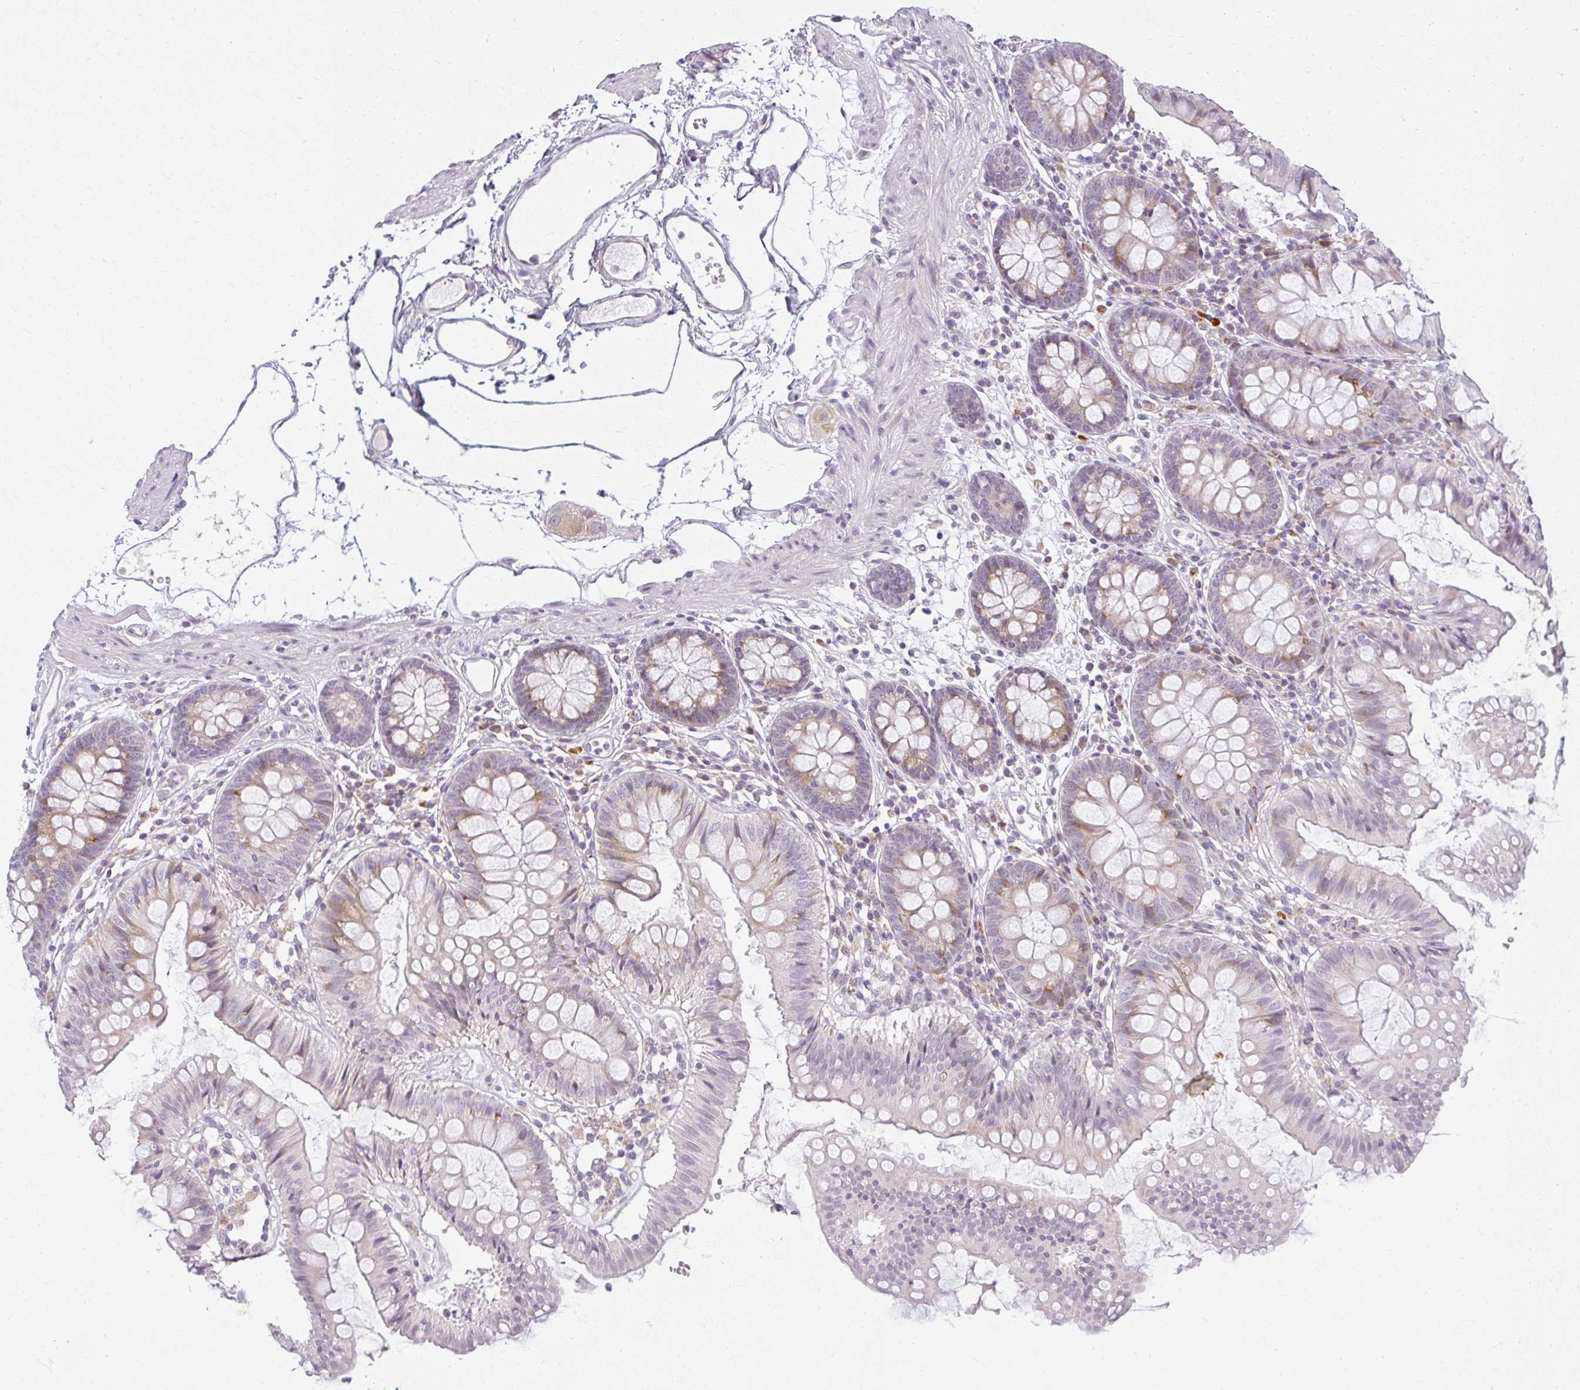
{"staining": {"intensity": "negative", "quantity": "none", "location": "none"}, "tissue": "colon", "cell_type": "Endothelial cells", "image_type": "normal", "snomed": [{"axis": "morphology", "description": "Normal tissue, NOS"}, {"axis": "topography", "description": "Colon"}], "caption": "A high-resolution photomicrograph shows immunohistochemistry staining of unremarkable colon, which demonstrates no significant expression in endothelial cells. (Stains: DAB (3,3'-diaminobenzidine) IHC with hematoxylin counter stain, Microscopy: brightfield microscopy at high magnification).", "gene": "ZFYVE26", "patient": {"sex": "female", "age": 84}}